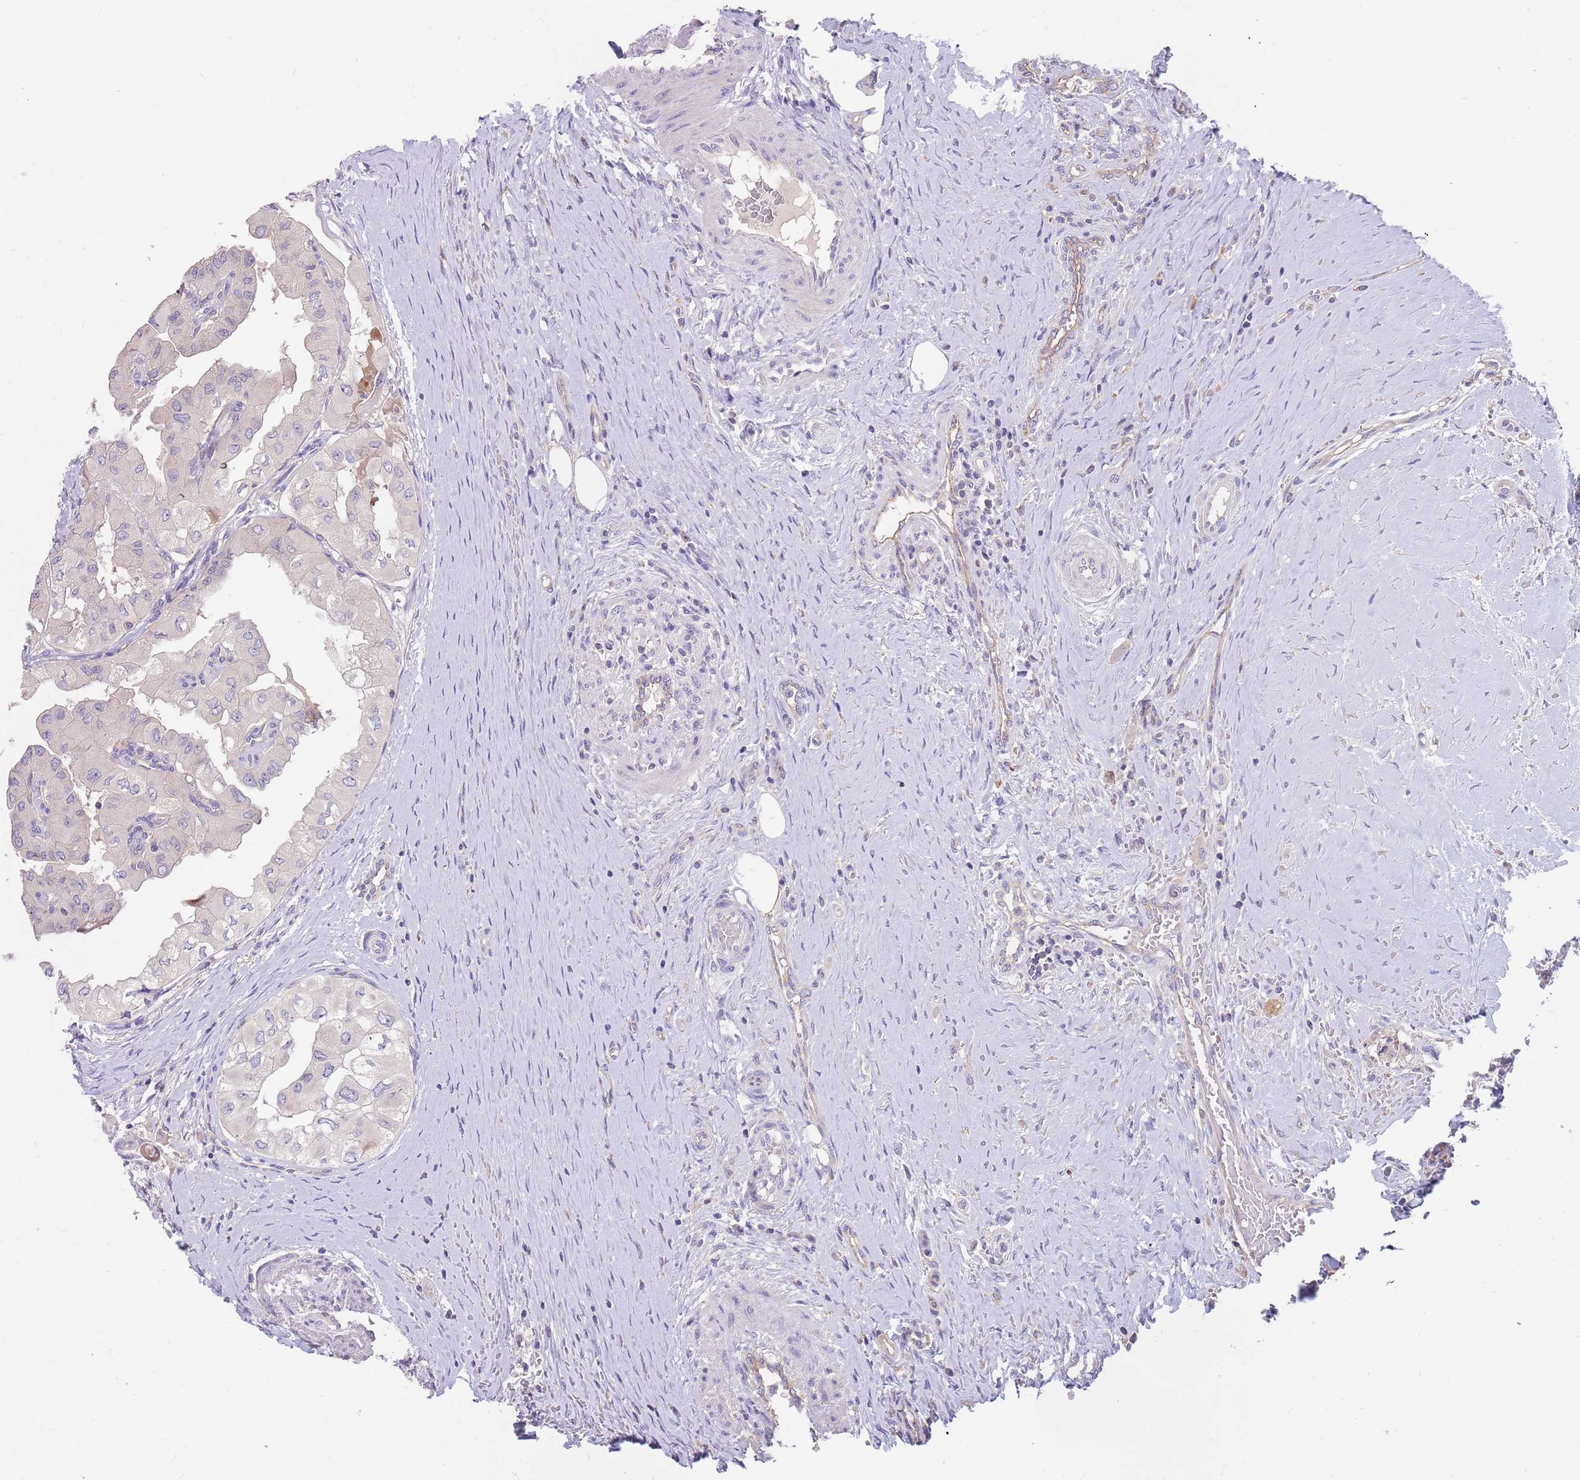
{"staining": {"intensity": "negative", "quantity": "none", "location": "none"}, "tissue": "thyroid cancer", "cell_type": "Tumor cells", "image_type": "cancer", "snomed": [{"axis": "morphology", "description": "Papillary adenocarcinoma, NOS"}, {"axis": "topography", "description": "Thyroid gland"}], "caption": "Image shows no significant protein staining in tumor cells of papillary adenocarcinoma (thyroid).", "gene": "BORCS5", "patient": {"sex": "female", "age": 59}}